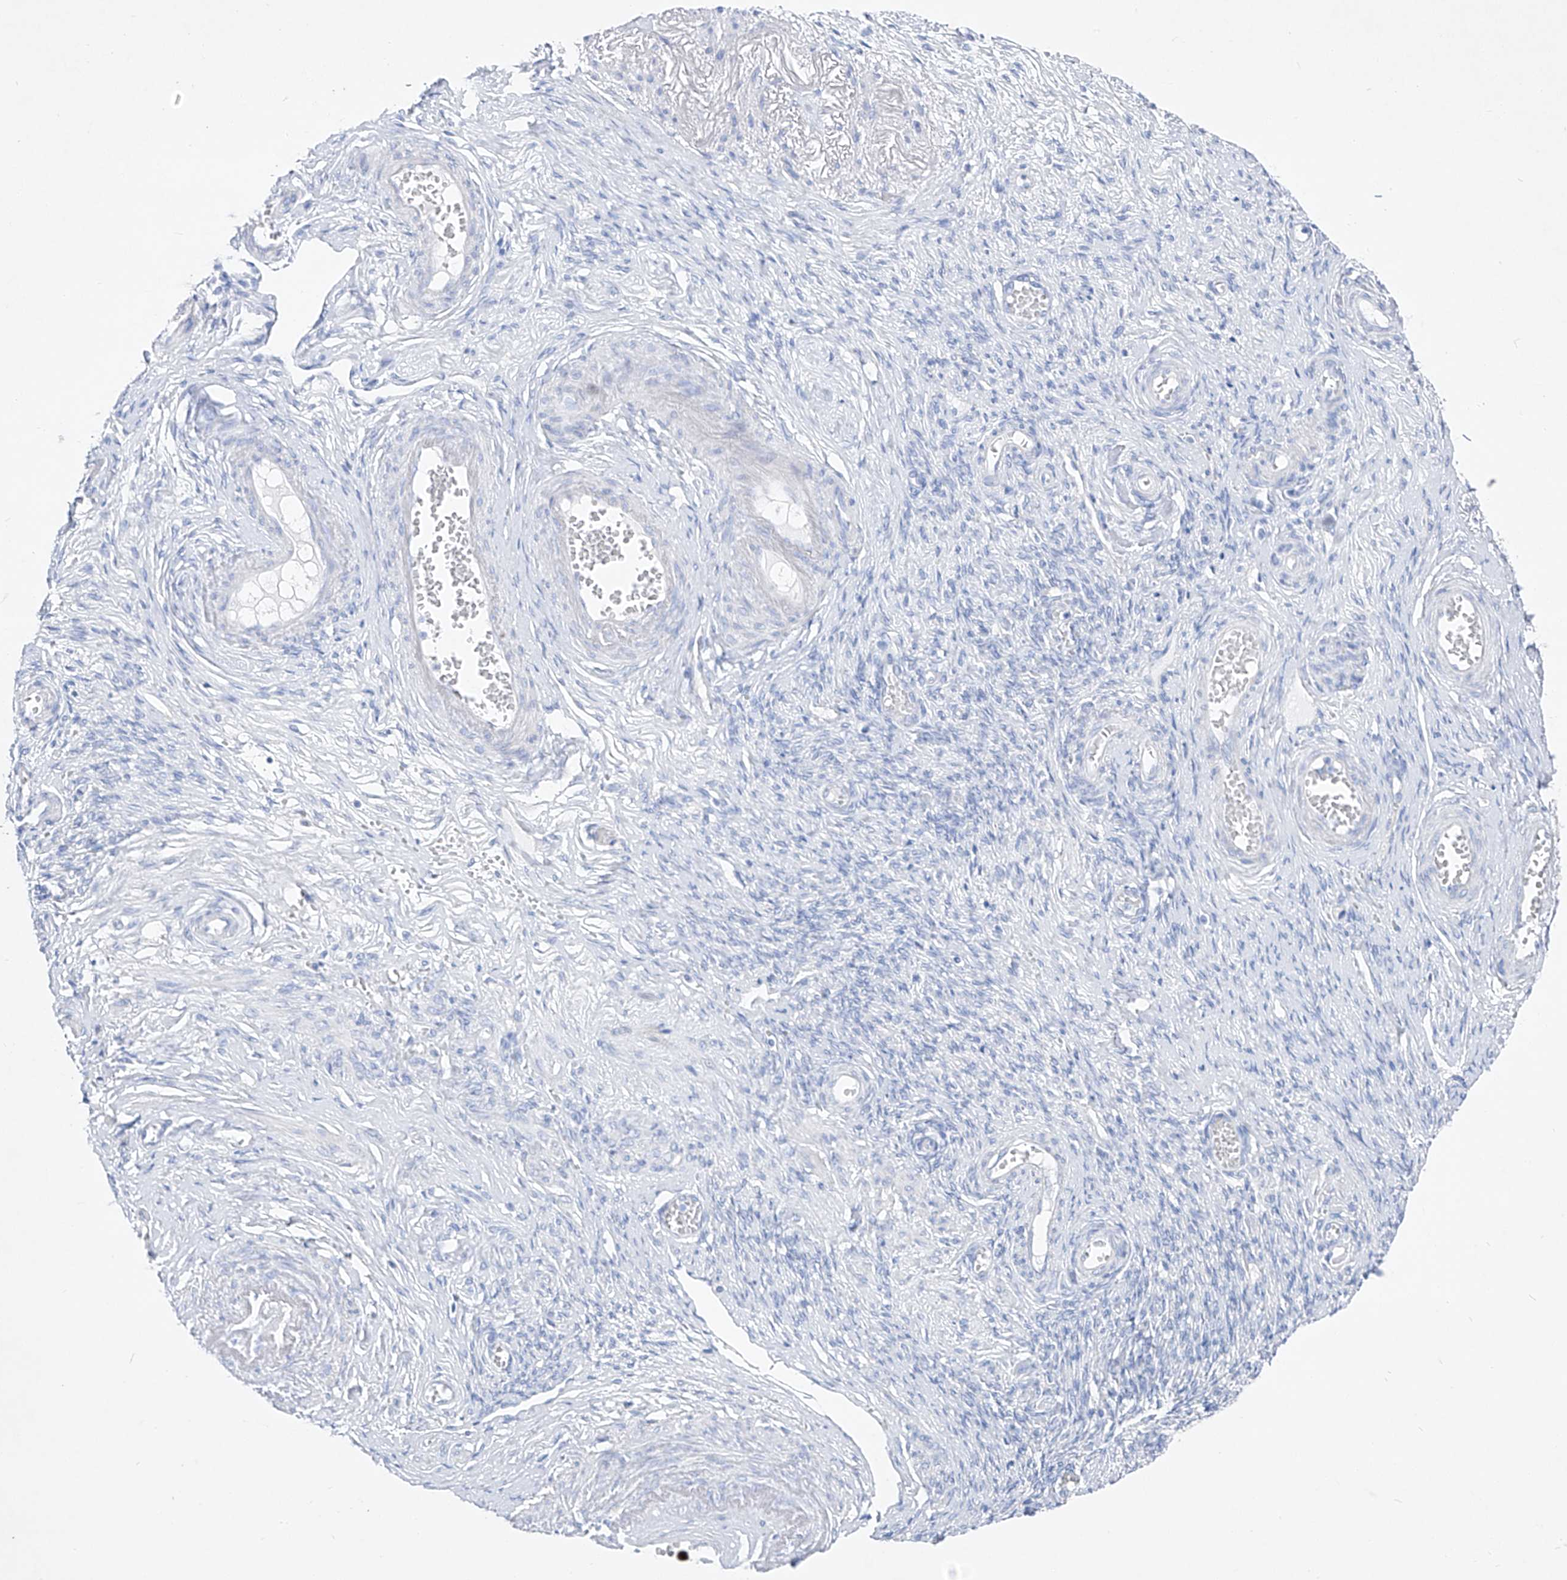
{"staining": {"intensity": "negative", "quantity": "none", "location": "none"}, "tissue": "adipose tissue", "cell_type": "Adipocytes", "image_type": "normal", "snomed": [{"axis": "morphology", "description": "Normal tissue, NOS"}, {"axis": "topography", "description": "Vascular tissue"}, {"axis": "topography", "description": "Fallopian tube"}, {"axis": "topography", "description": "Ovary"}], "caption": "This is a image of immunohistochemistry (IHC) staining of unremarkable adipose tissue, which shows no staining in adipocytes. Nuclei are stained in blue.", "gene": "FRS3", "patient": {"sex": "female", "age": 67}}